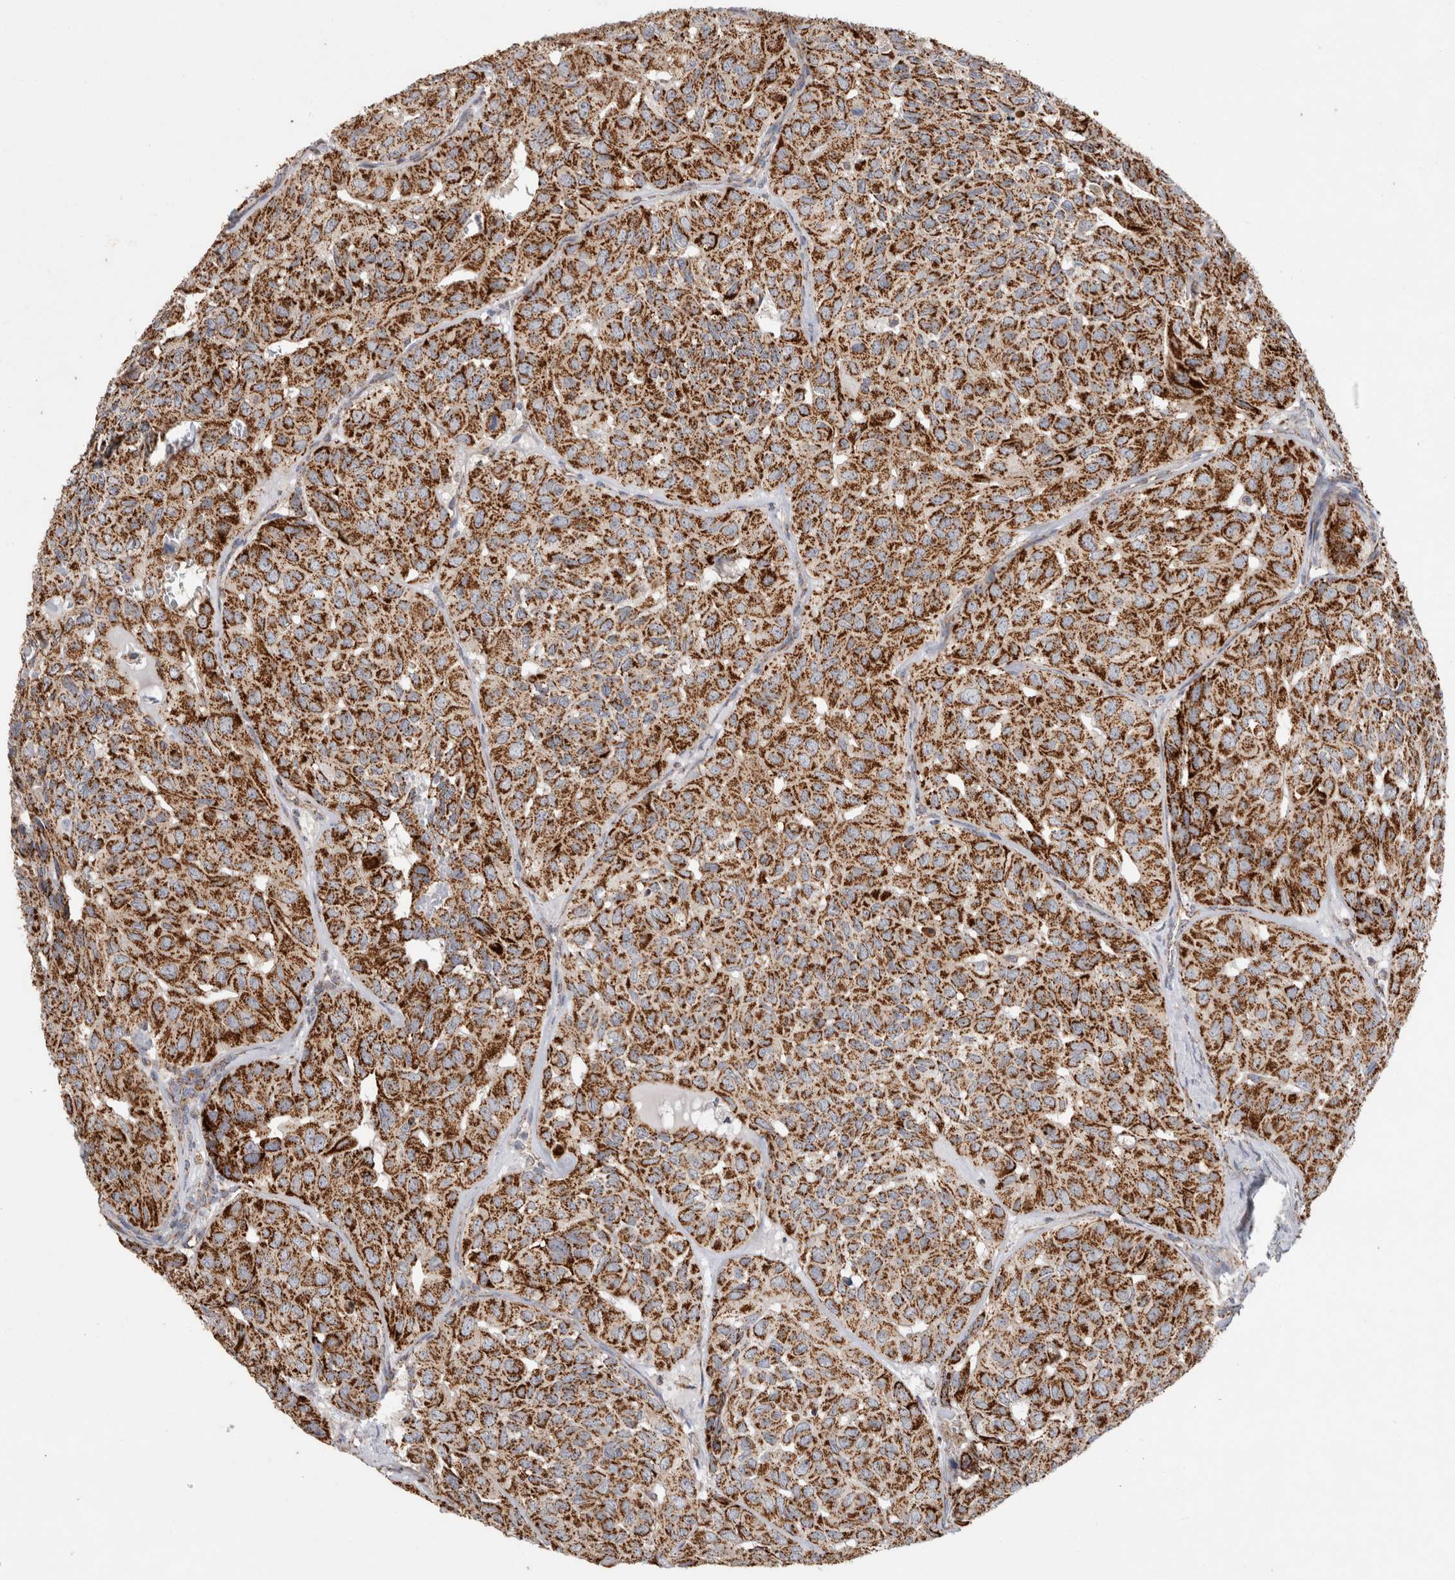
{"staining": {"intensity": "strong", "quantity": ">75%", "location": "cytoplasmic/membranous"}, "tissue": "head and neck cancer", "cell_type": "Tumor cells", "image_type": "cancer", "snomed": [{"axis": "morphology", "description": "Adenocarcinoma, NOS"}, {"axis": "topography", "description": "Salivary gland, NOS"}, {"axis": "topography", "description": "Head-Neck"}], "caption": "An immunohistochemistry histopathology image of tumor tissue is shown. Protein staining in brown shows strong cytoplasmic/membranous positivity in head and neck cancer (adenocarcinoma) within tumor cells. Nuclei are stained in blue.", "gene": "IARS2", "patient": {"sex": "female", "age": 76}}